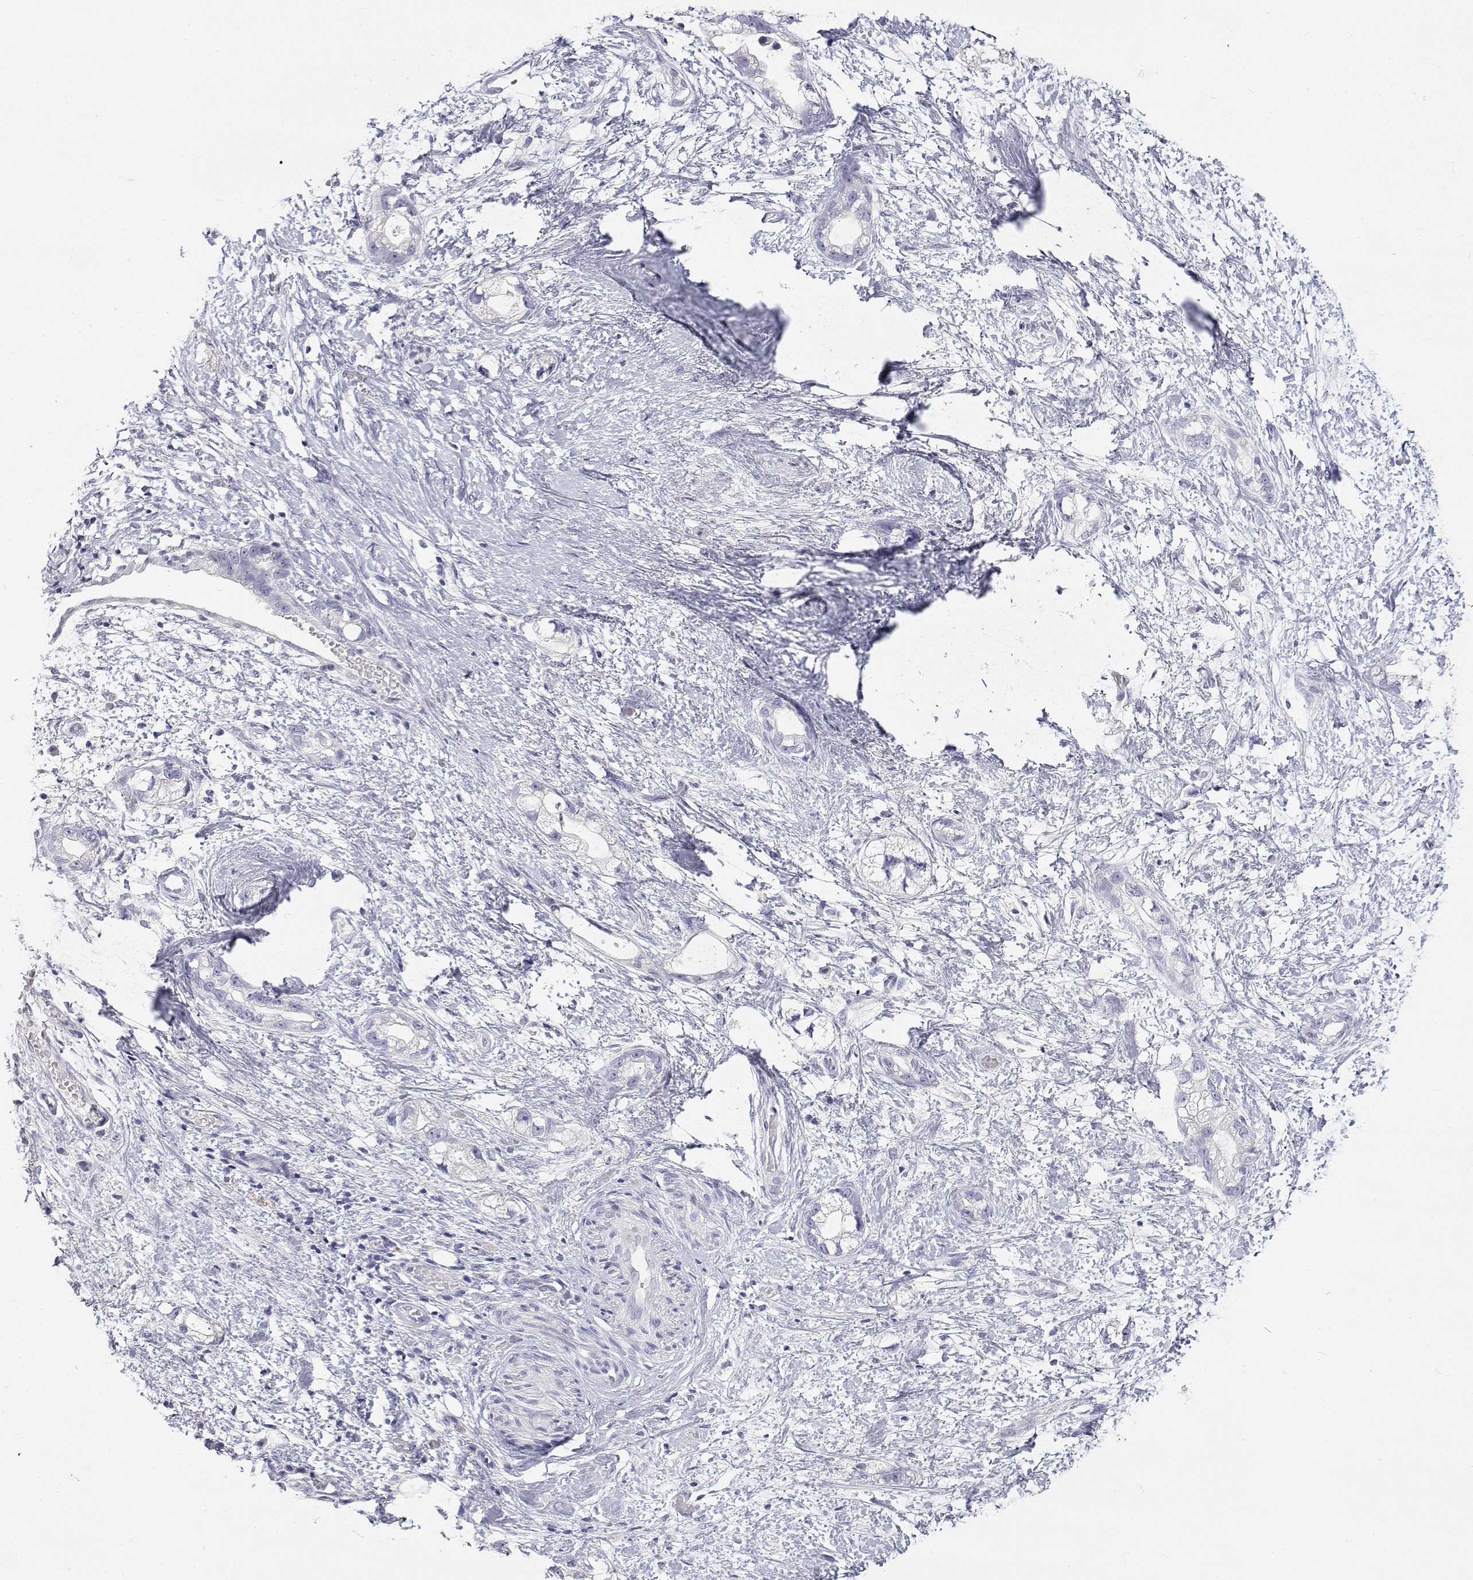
{"staining": {"intensity": "negative", "quantity": "none", "location": "none"}, "tissue": "stomach cancer", "cell_type": "Tumor cells", "image_type": "cancer", "snomed": [{"axis": "morphology", "description": "Adenocarcinoma, NOS"}, {"axis": "topography", "description": "Stomach"}], "caption": "Tumor cells show no significant staining in stomach adenocarcinoma. (DAB (3,3'-diaminobenzidine) immunohistochemistry (IHC) visualized using brightfield microscopy, high magnification).", "gene": "NCR2", "patient": {"sex": "male", "age": 55}}